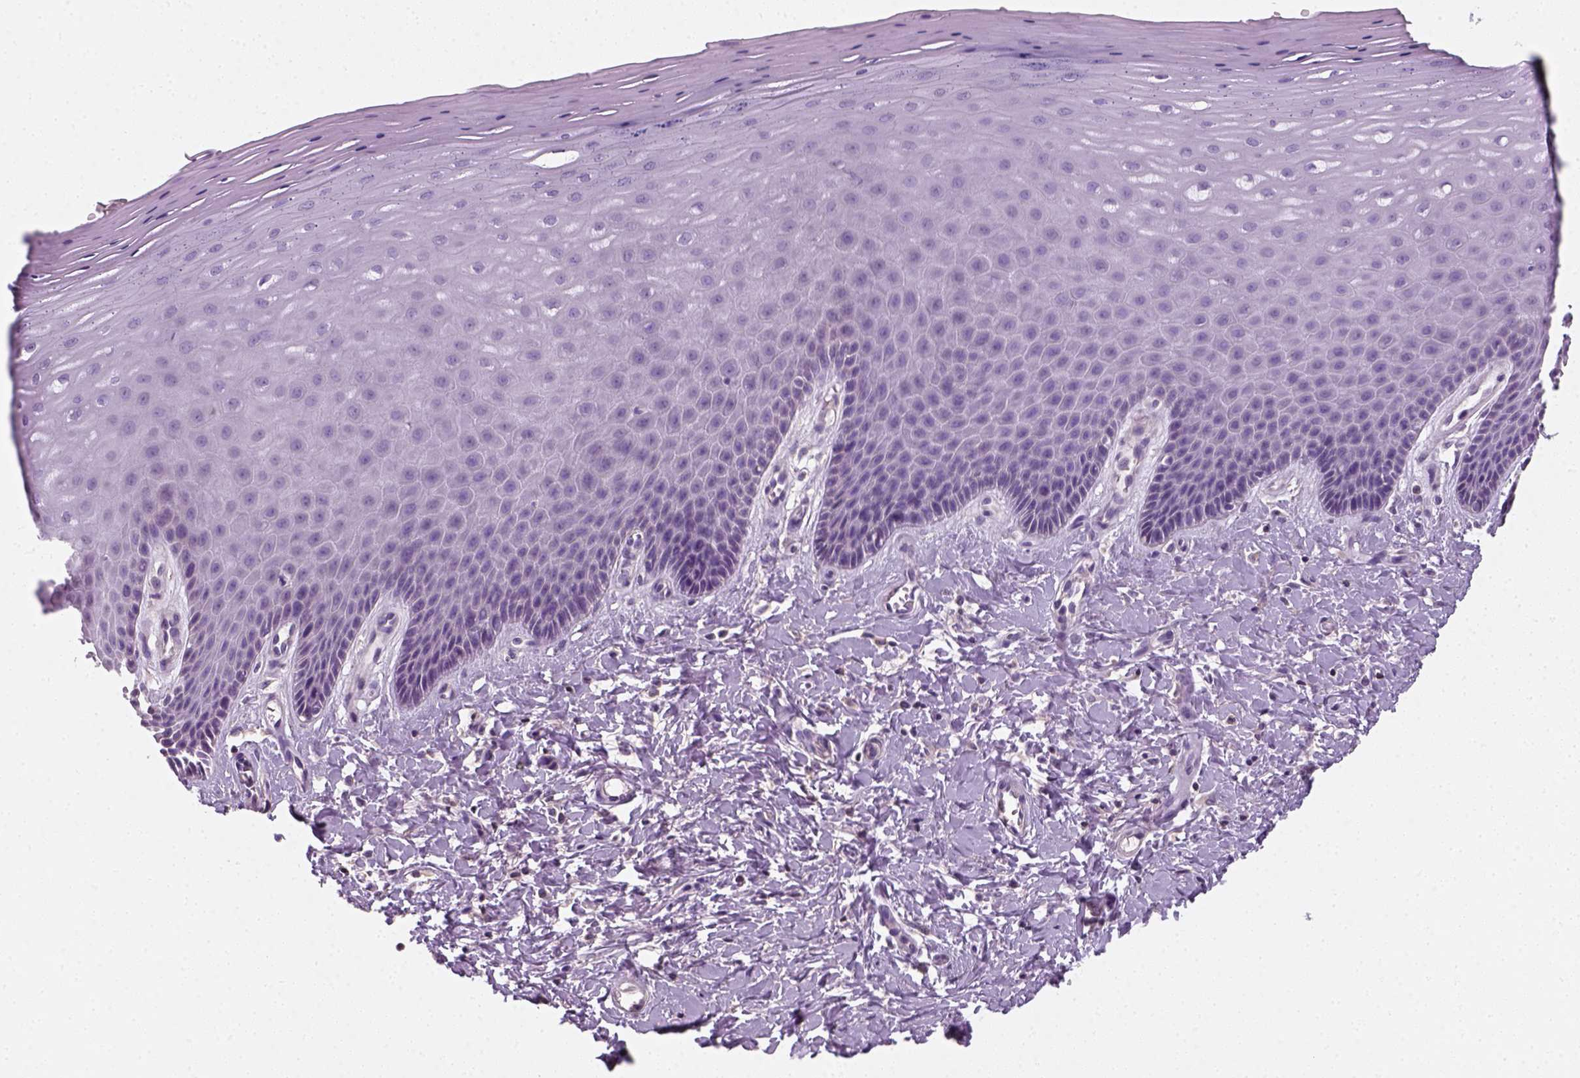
{"staining": {"intensity": "negative", "quantity": "none", "location": "none"}, "tissue": "vagina", "cell_type": "Squamous epithelial cells", "image_type": "normal", "snomed": [{"axis": "morphology", "description": "Normal tissue, NOS"}, {"axis": "topography", "description": "Vagina"}], "caption": "DAB (3,3'-diaminobenzidine) immunohistochemical staining of benign human vagina reveals no significant staining in squamous epithelial cells. Nuclei are stained in blue.", "gene": "EPHB1", "patient": {"sex": "female", "age": 83}}